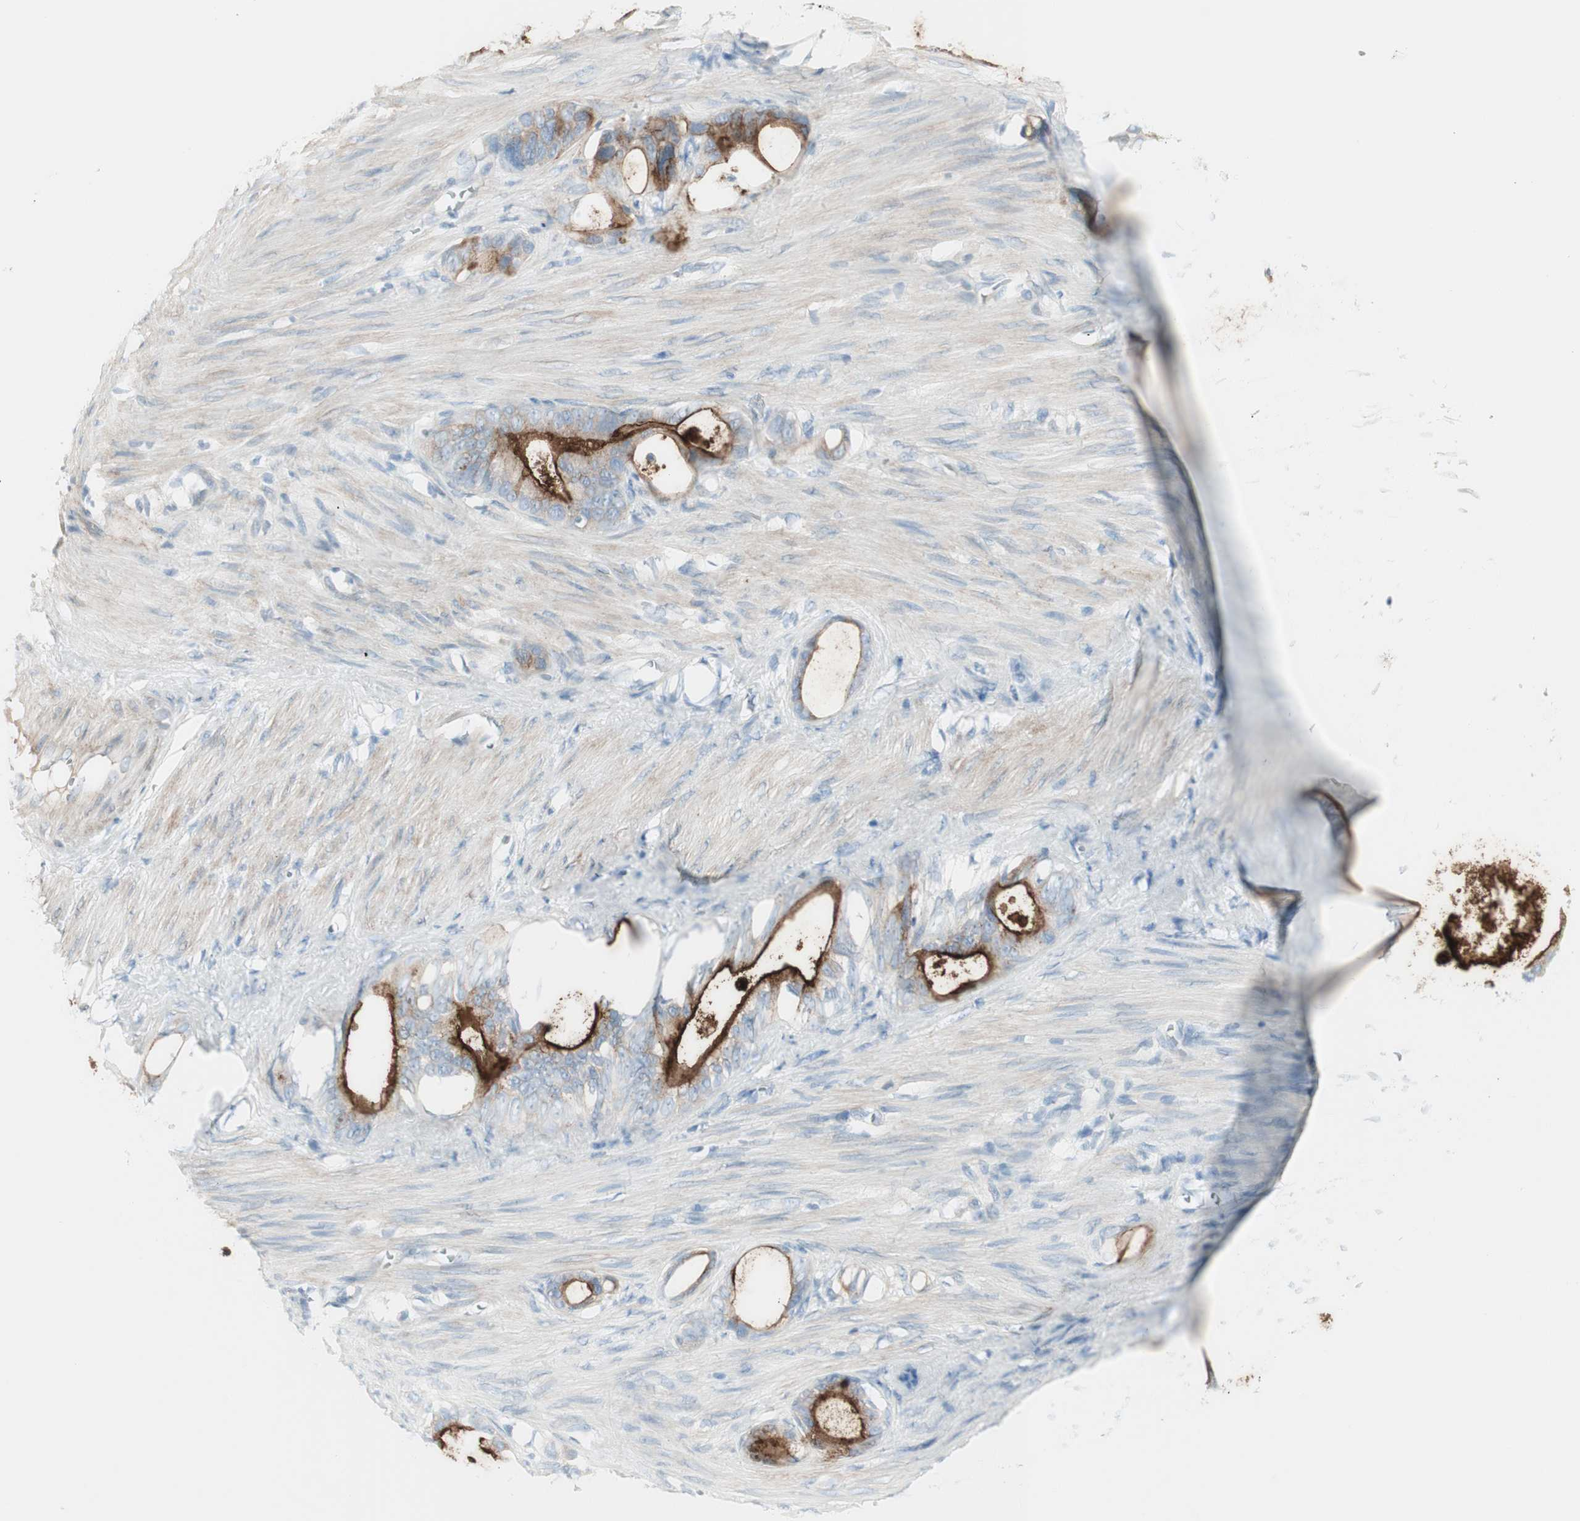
{"staining": {"intensity": "strong", "quantity": "25%-75%", "location": "cytoplasmic/membranous"}, "tissue": "stomach cancer", "cell_type": "Tumor cells", "image_type": "cancer", "snomed": [{"axis": "morphology", "description": "Adenocarcinoma, NOS"}, {"axis": "topography", "description": "Stomach"}], "caption": "Stomach cancer was stained to show a protein in brown. There is high levels of strong cytoplasmic/membranous expression in approximately 25%-75% of tumor cells. (brown staining indicates protein expression, while blue staining denotes nuclei).", "gene": "CDHR5", "patient": {"sex": "female", "age": 75}}